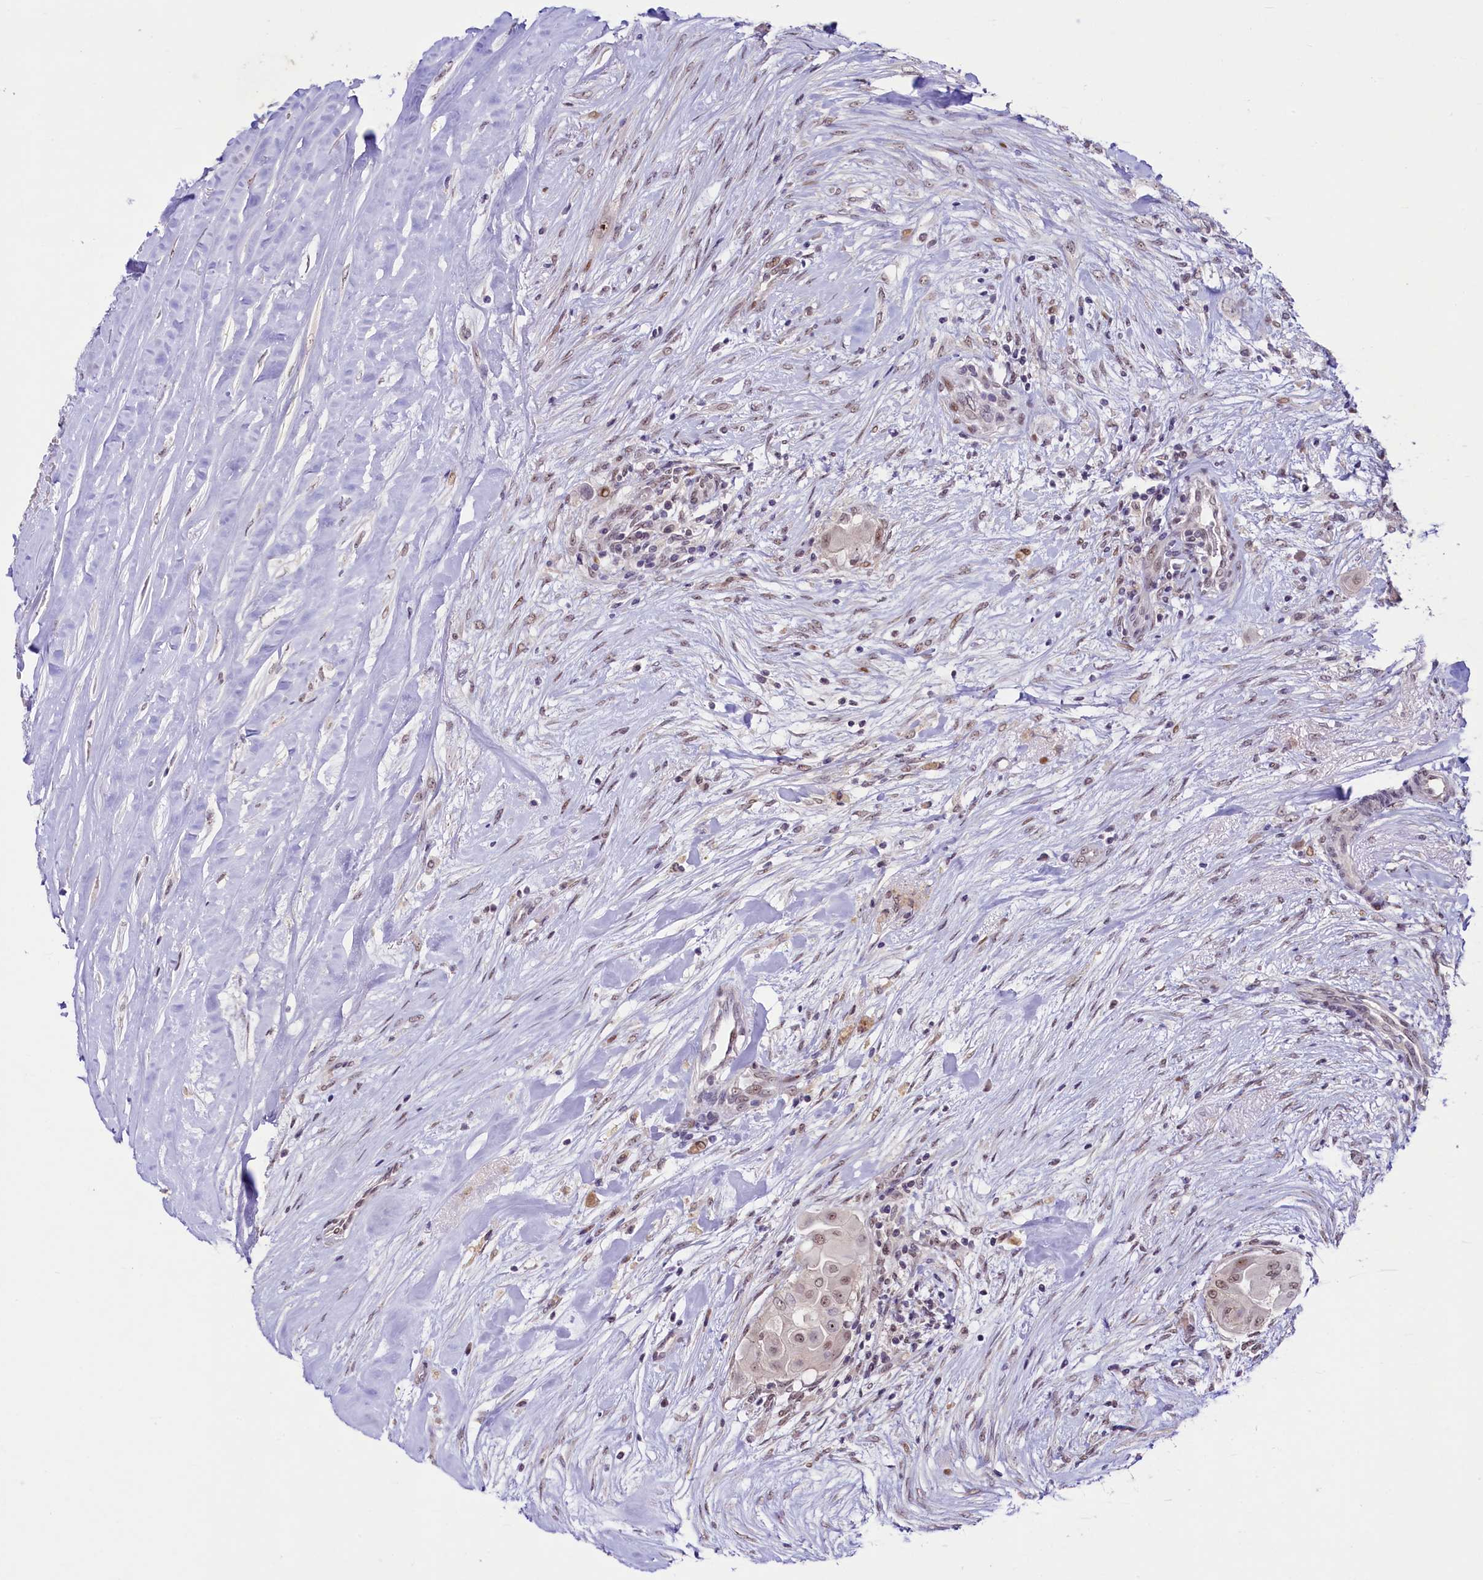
{"staining": {"intensity": "moderate", "quantity": "<25%", "location": "nuclear"}, "tissue": "thyroid cancer", "cell_type": "Tumor cells", "image_type": "cancer", "snomed": [{"axis": "morphology", "description": "Papillary adenocarcinoma, NOS"}, {"axis": "topography", "description": "Thyroid gland"}], "caption": "A micrograph of human papillary adenocarcinoma (thyroid) stained for a protein shows moderate nuclear brown staining in tumor cells.", "gene": "ANKS3", "patient": {"sex": "female", "age": 59}}